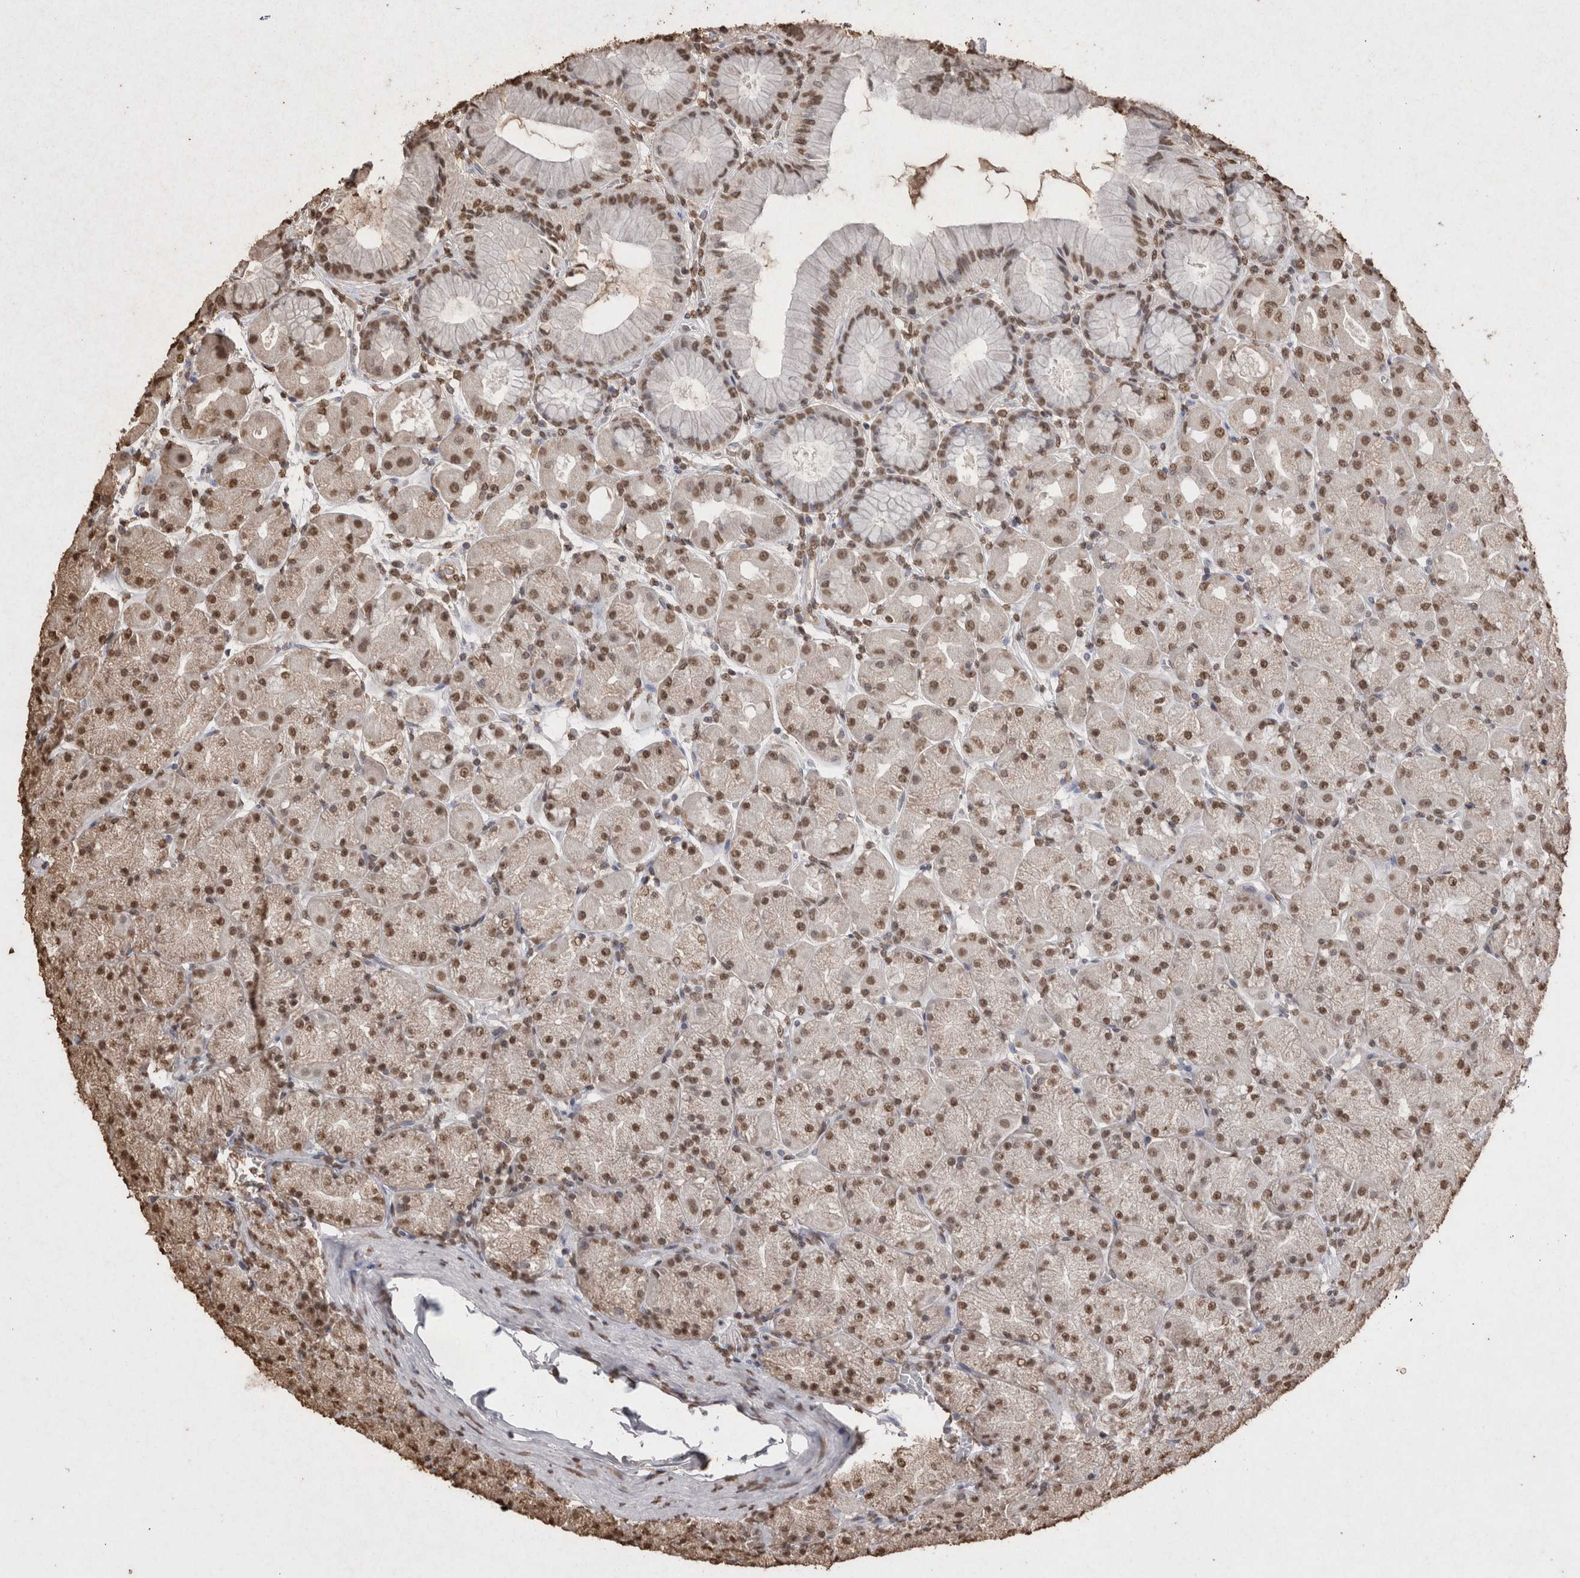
{"staining": {"intensity": "moderate", "quantity": ">75%", "location": "nuclear"}, "tissue": "stomach", "cell_type": "Glandular cells", "image_type": "normal", "snomed": [{"axis": "morphology", "description": "Normal tissue, NOS"}, {"axis": "topography", "description": "Stomach, upper"}], "caption": "IHC of normal human stomach shows medium levels of moderate nuclear expression in approximately >75% of glandular cells. (Stains: DAB (3,3'-diaminobenzidine) in brown, nuclei in blue, Microscopy: brightfield microscopy at high magnification).", "gene": "POU5F1", "patient": {"sex": "female", "age": 56}}